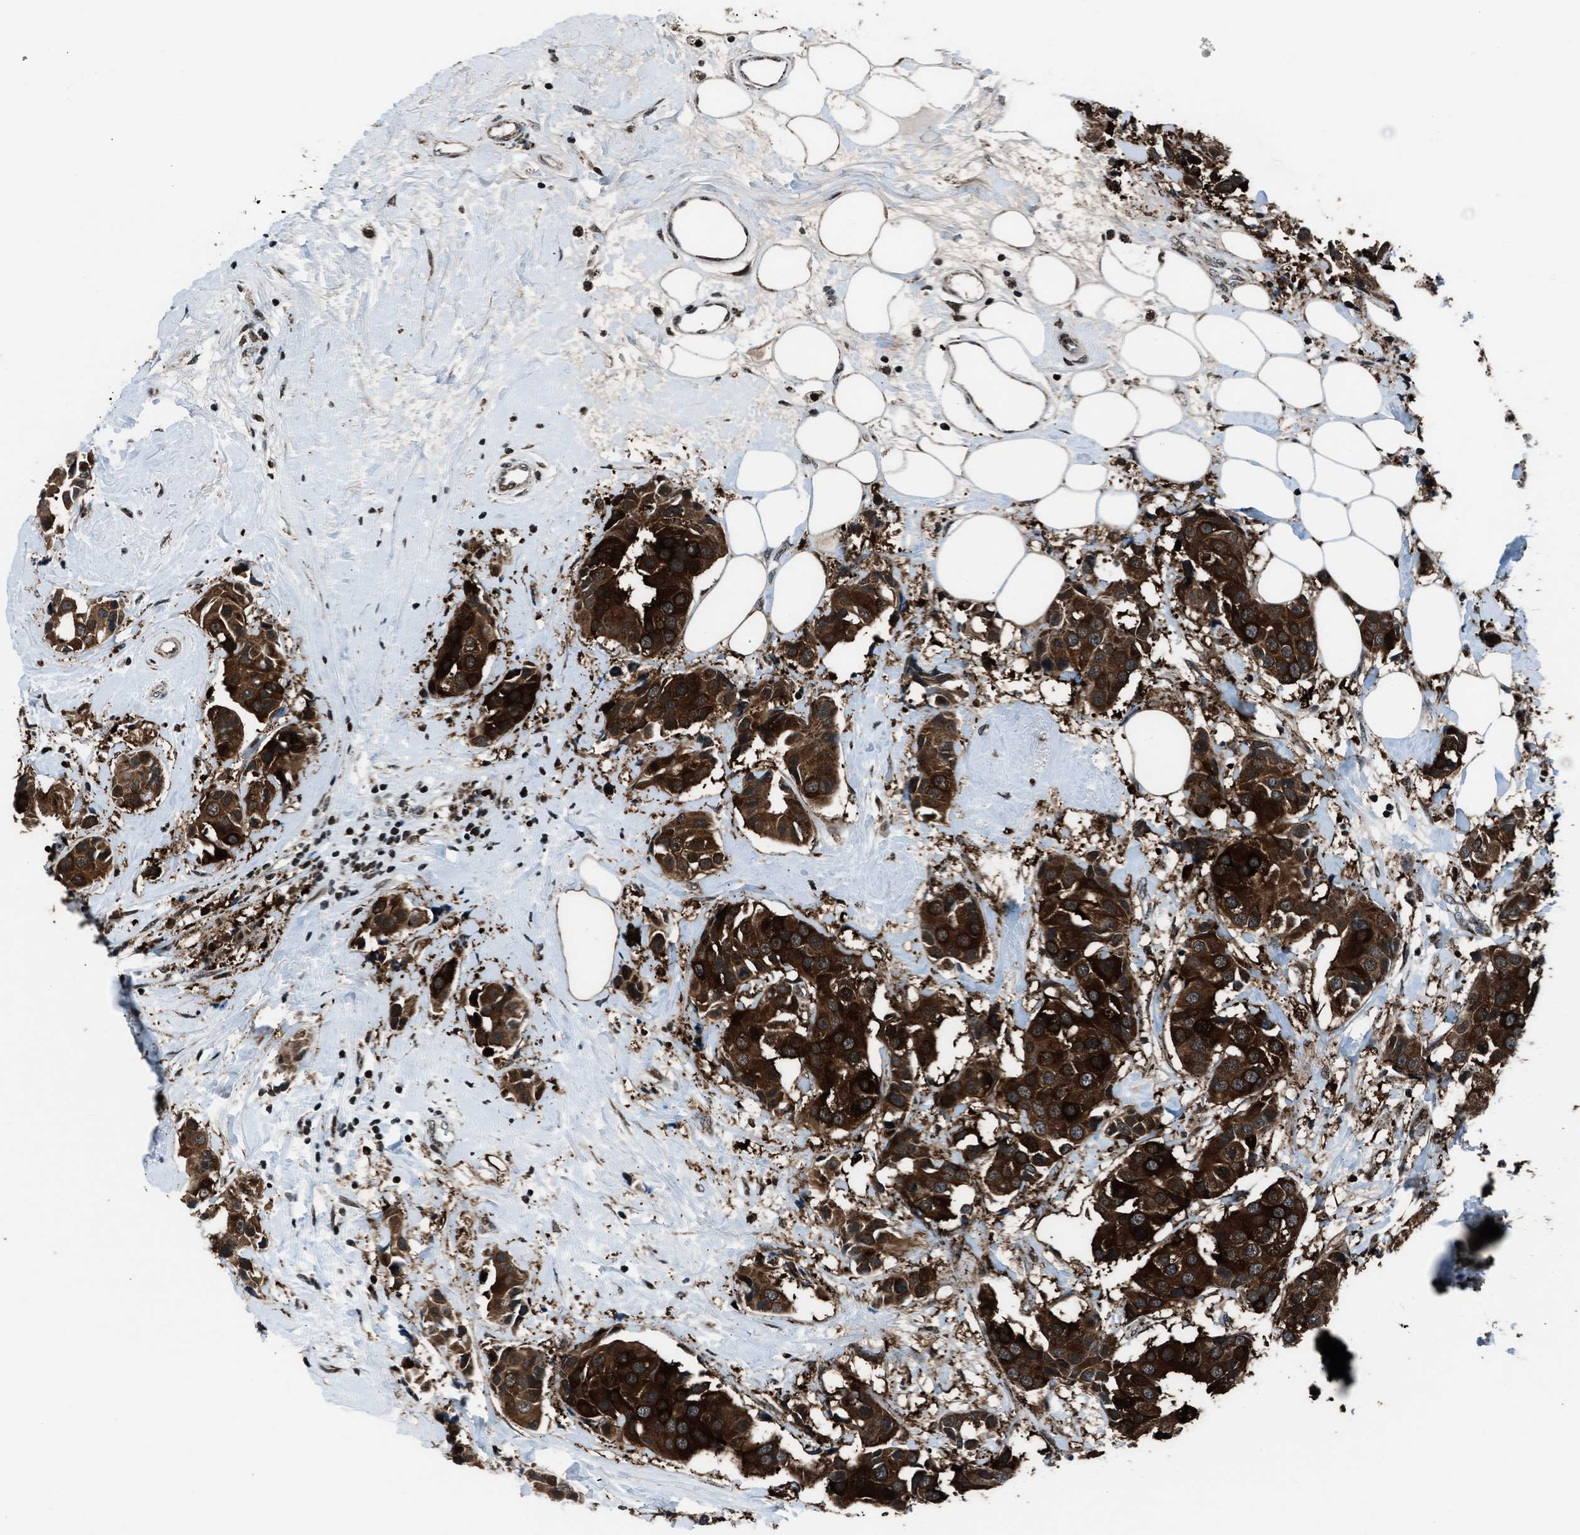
{"staining": {"intensity": "strong", "quantity": ">75%", "location": "cytoplasmic/membranous"}, "tissue": "breast cancer", "cell_type": "Tumor cells", "image_type": "cancer", "snomed": [{"axis": "morphology", "description": "Normal tissue, NOS"}, {"axis": "morphology", "description": "Duct carcinoma"}, {"axis": "topography", "description": "Breast"}], "caption": "About >75% of tumor cells in breast cancer (infiltrating ductal carcinoma) exhibit strong cytoplasmic/membranous protein positivity as visualized by brown immunohistochemical staining.", "gene": "MORC3", "patient": {"sex": "female", "age": 39}}